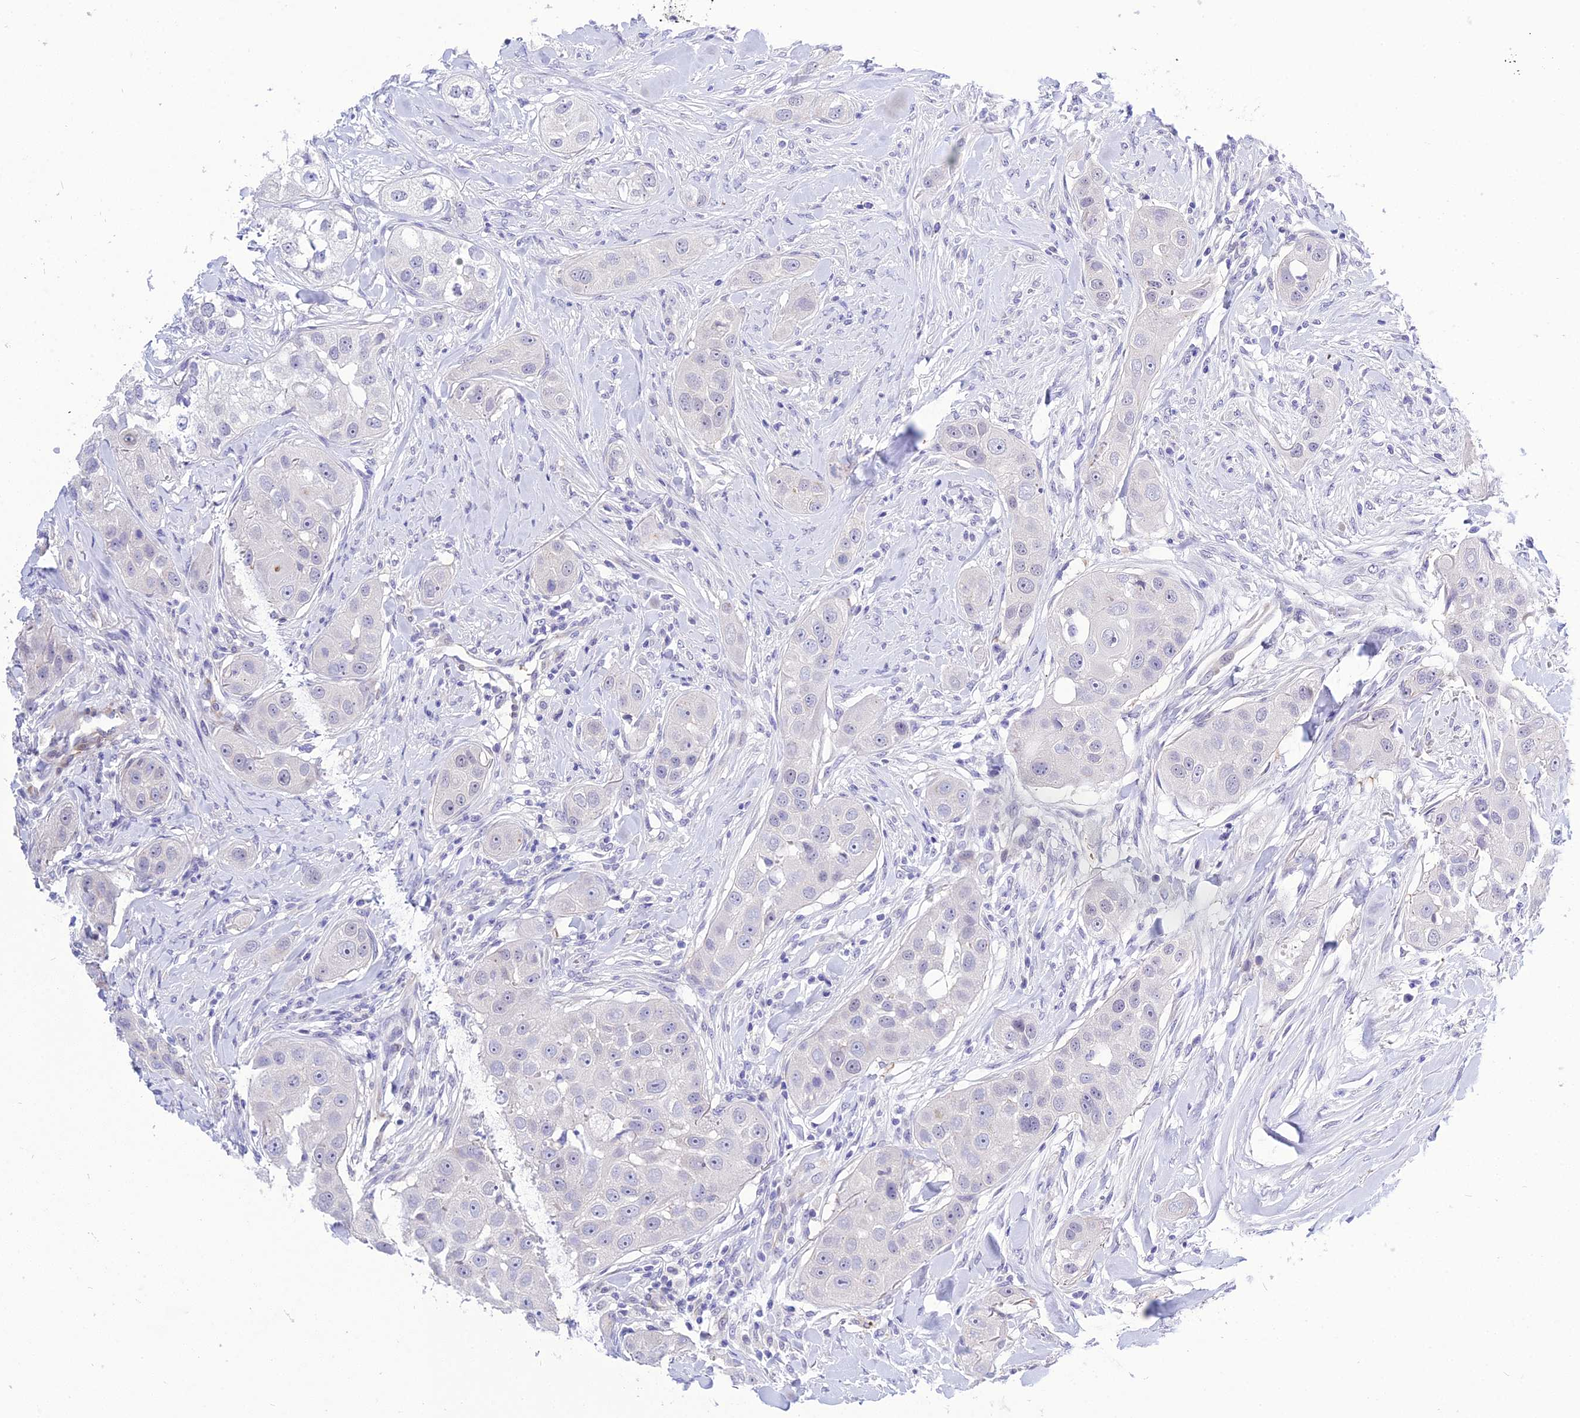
{"staining": {"intensity": "negative", "quantity": "none", "location": "none"}, "tissue": "head and neck cancer", "cell_type": "Tumor cells", "image_type": "cancer", "snomed": [{"axis": "morphology", "description": "Normal tissue, NOS"}, {"axis": "morphology", "description": "Squamous cell carcinoma, NOS"}, {"axis": "topography", "description": "Skeletal muscle"}, {"axis": "topography", "description": "Head-Neck"}], "caption": "Protein analysis of squamous cell carcinoma (head and neck) demonstrates no significant positivity in tumor cells.", "gene": "DEFB107A", "patient": {"sex": "male", "age": 51}}